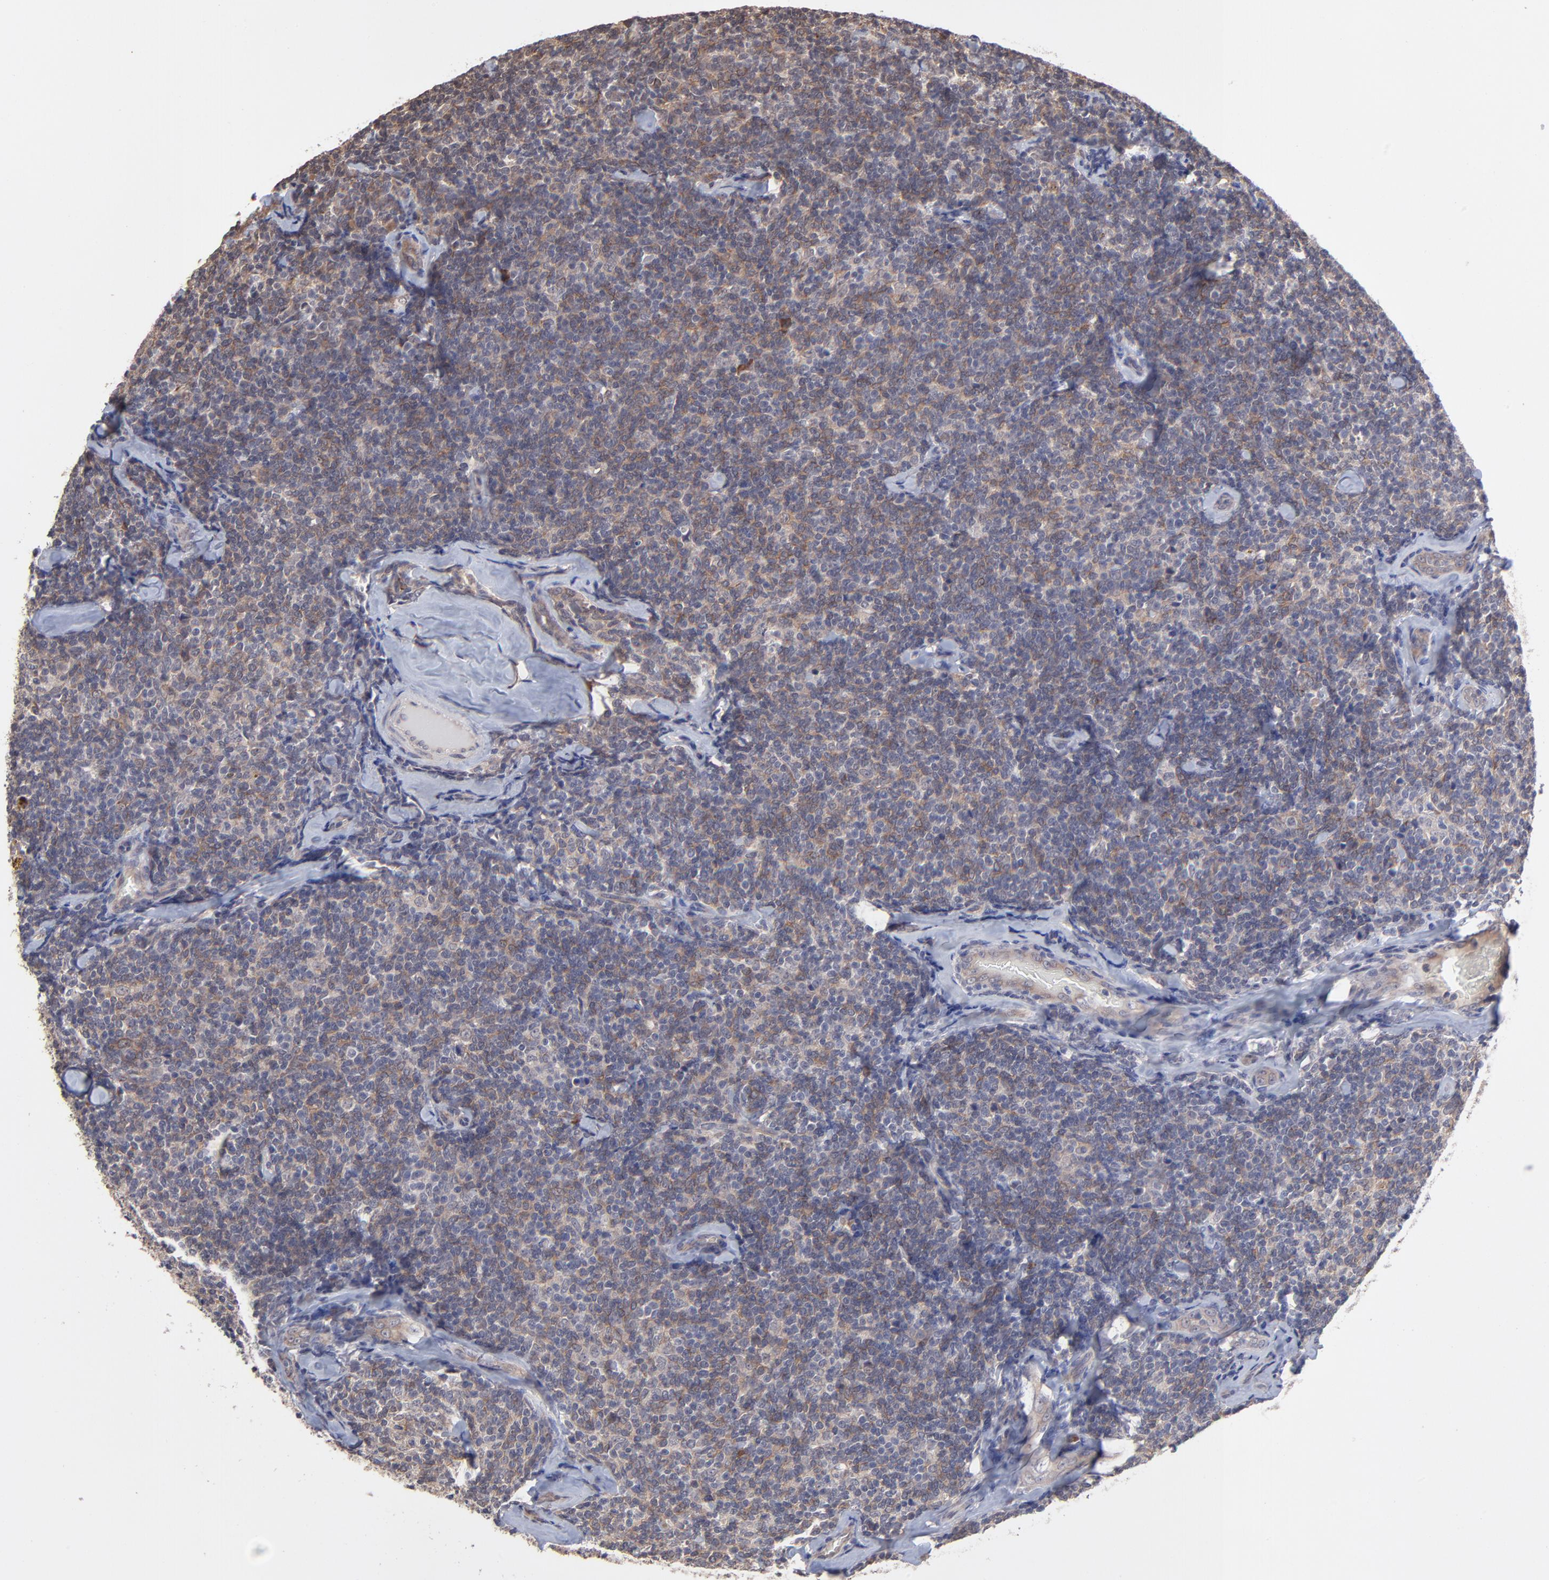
{"staining": {"intensity": "weak", "quantity": "25%-75%", "location": "cytoplasmic/membranous"}, "tissue": "lymphoma", "cell_type": "Tumor cells", "image_type": "cancer", "snomed": [{"axis": "morphology", "description": "Malignant lymphoma, non-Hodgkin's type, Low grade"}, {"axis": "topography", "description": "Lymph node"}], "caption": "High-magnification brightfield microscopy of lymphoma stained with DAB (3,3'-diaminobenzidine) (brown) and counterstained with hematoxylin (blue). tumor cells exhibit weak cytoplasmic/membranous positivity is appreciated in approximately25%-75% of cells.", "gene": "CHL1", "patient": {"sex": "female", "age": 56}}